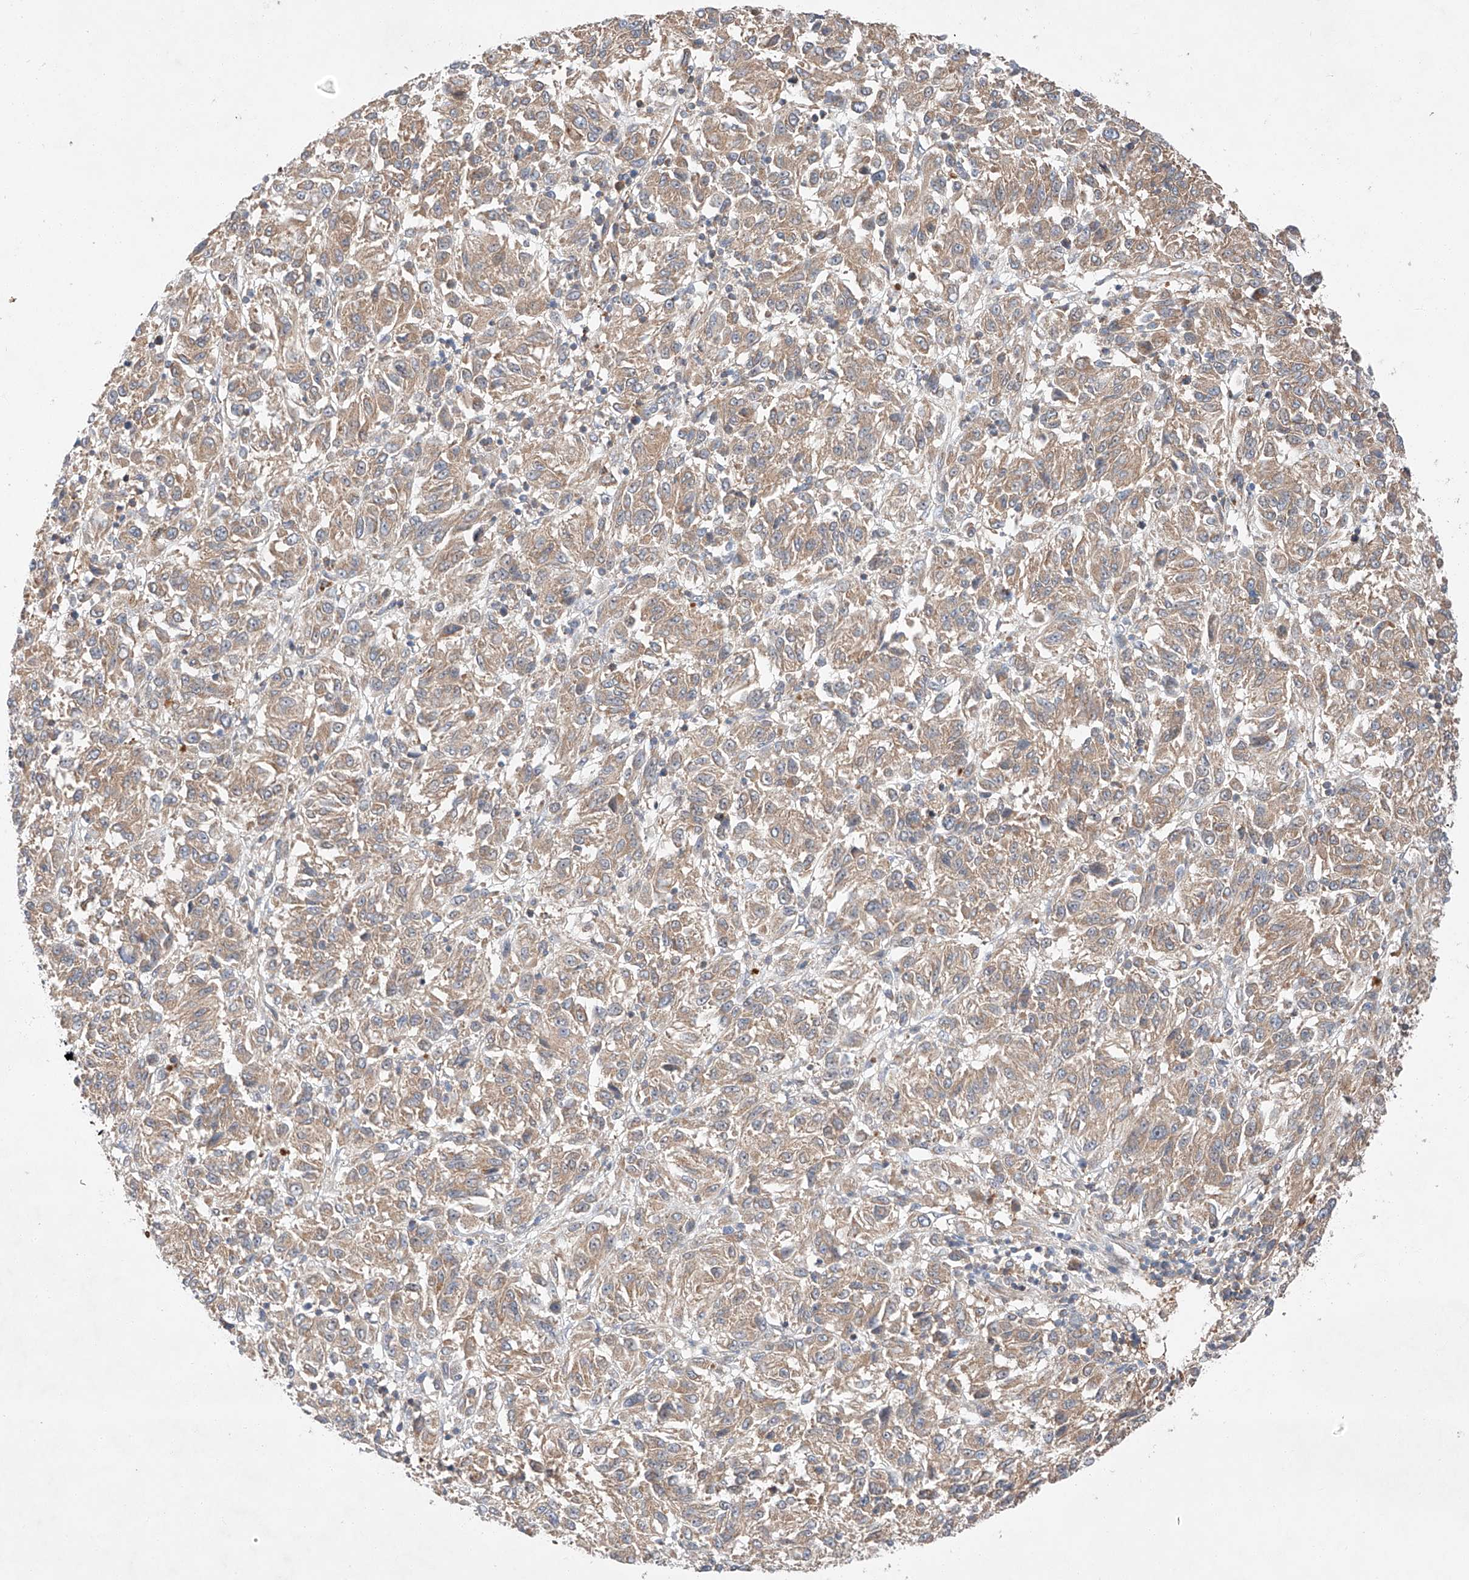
{"staining": {"intensity": "moderate", "quantity": ">75%", "location": "cytoplasmic/membranous"}, "tissue": "melanoma", "cell_type": "Tumor cells", "image_type": "cancer", "snomed": [{"axis": "morphology", "description": "Malignant melanoma, Metastatic site"}, {"axis": "topography", "description": "Lung"}], "caption": "High-power microscopy captured an IHC histopathology image of melanoma, revealing moderate cytoplasmic/membranous positivity in about >75% of tumor cells.", "gene": "RUSC1", "patient": {"sex": "male", "age": 64}}